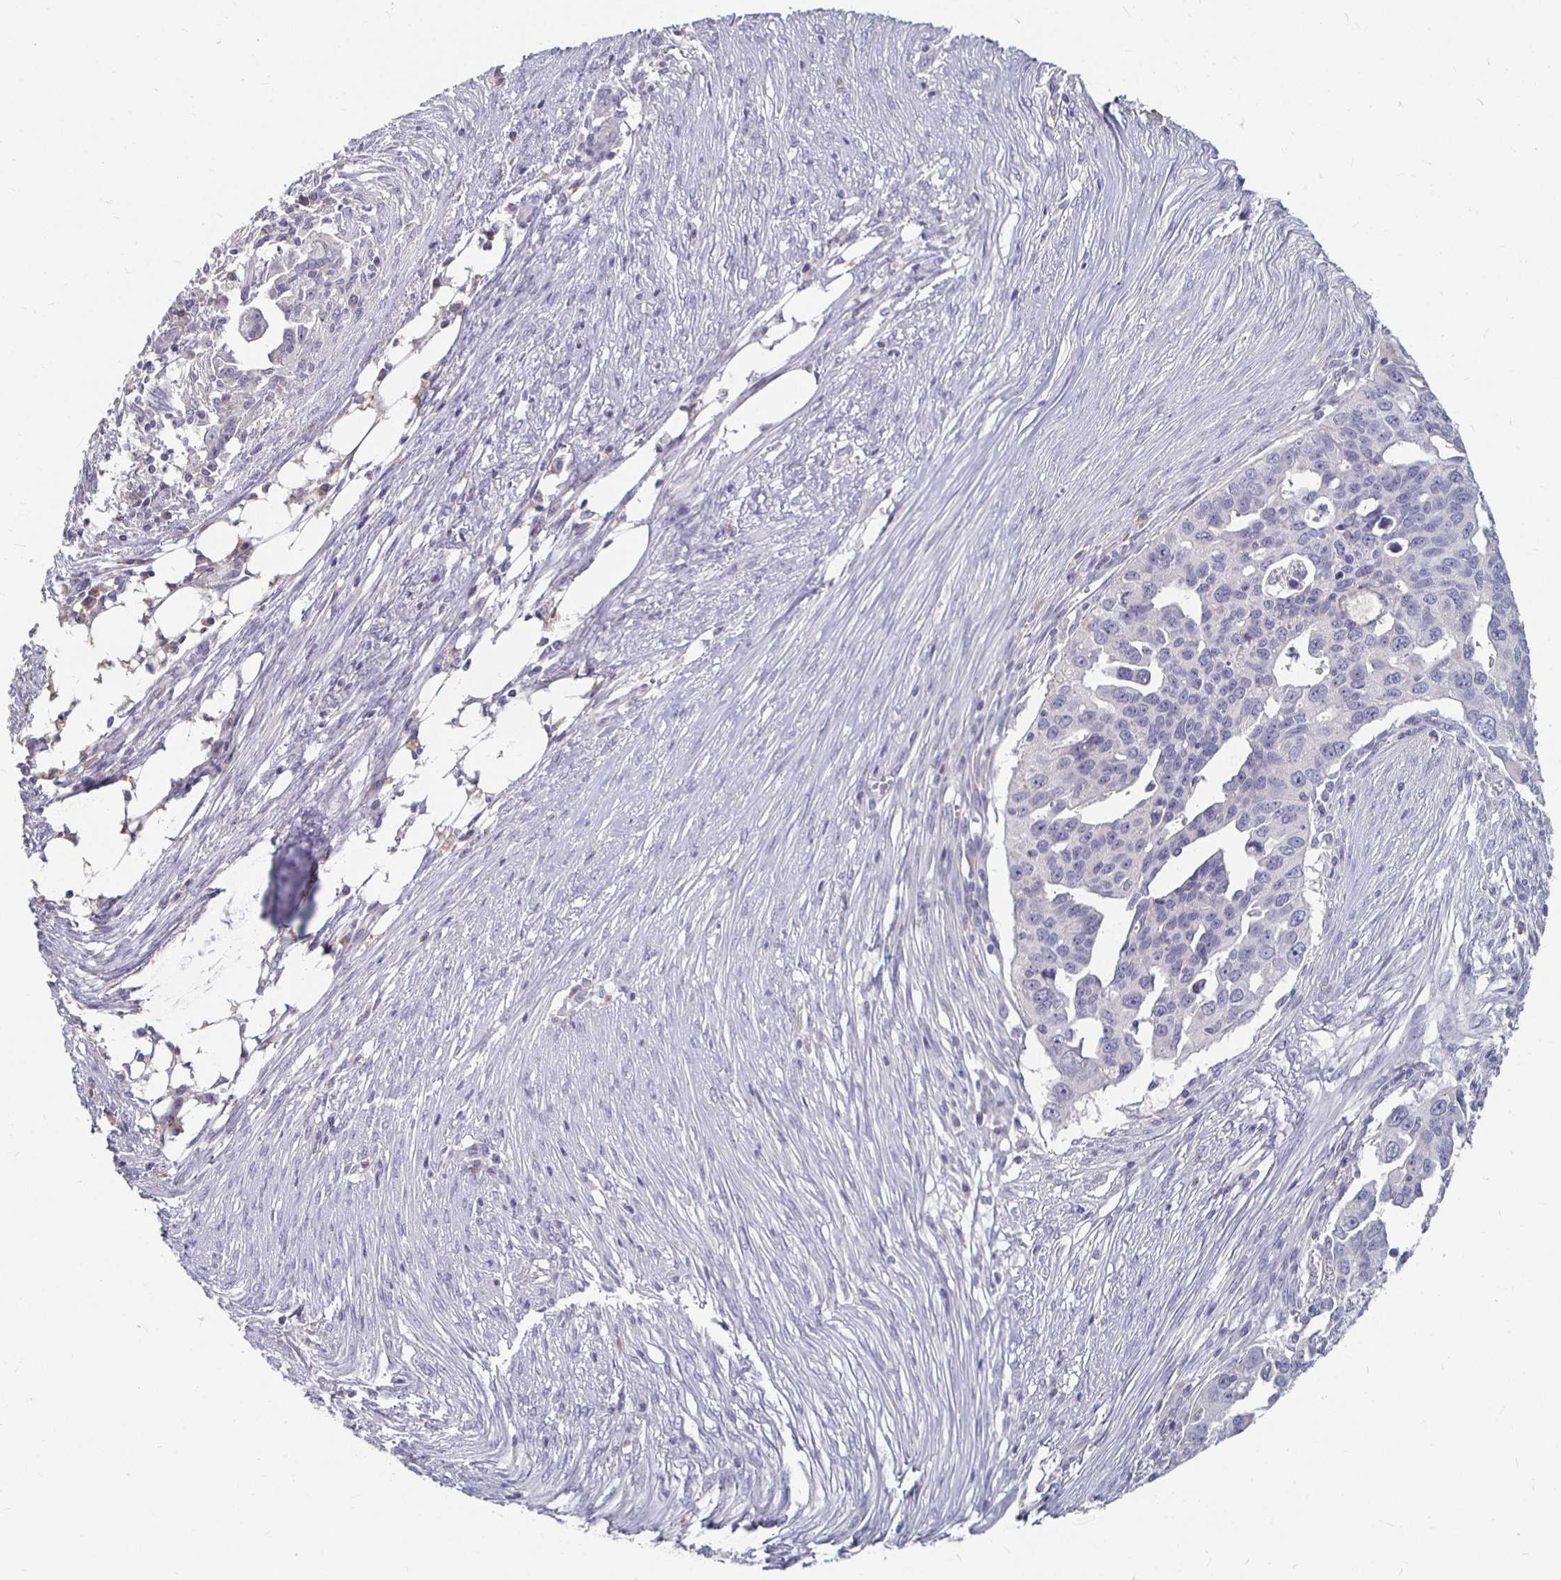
{"staining": {"intensity": "negative", "quantity": "none", "location": "none"}, "tissue": "ovarian cancer", "cell_type": "Tumor cells", "image_type": "cancer", "snomed": [{"axis": "morphology", "description": "Carcinoma, endometroid"}, {"axis": "morphology", "description": "Cystadenocarcinoma, serous, NOS"}, {"axis": "topography", "description": "Ovary"}], "caption": "The immunohistochemistry micrograph has no significant staining in tumor cells of ovarian endometroid carcinoma tissue.", "gene": "RNF144B", "patient": {"sex": "female", "age": 45}}